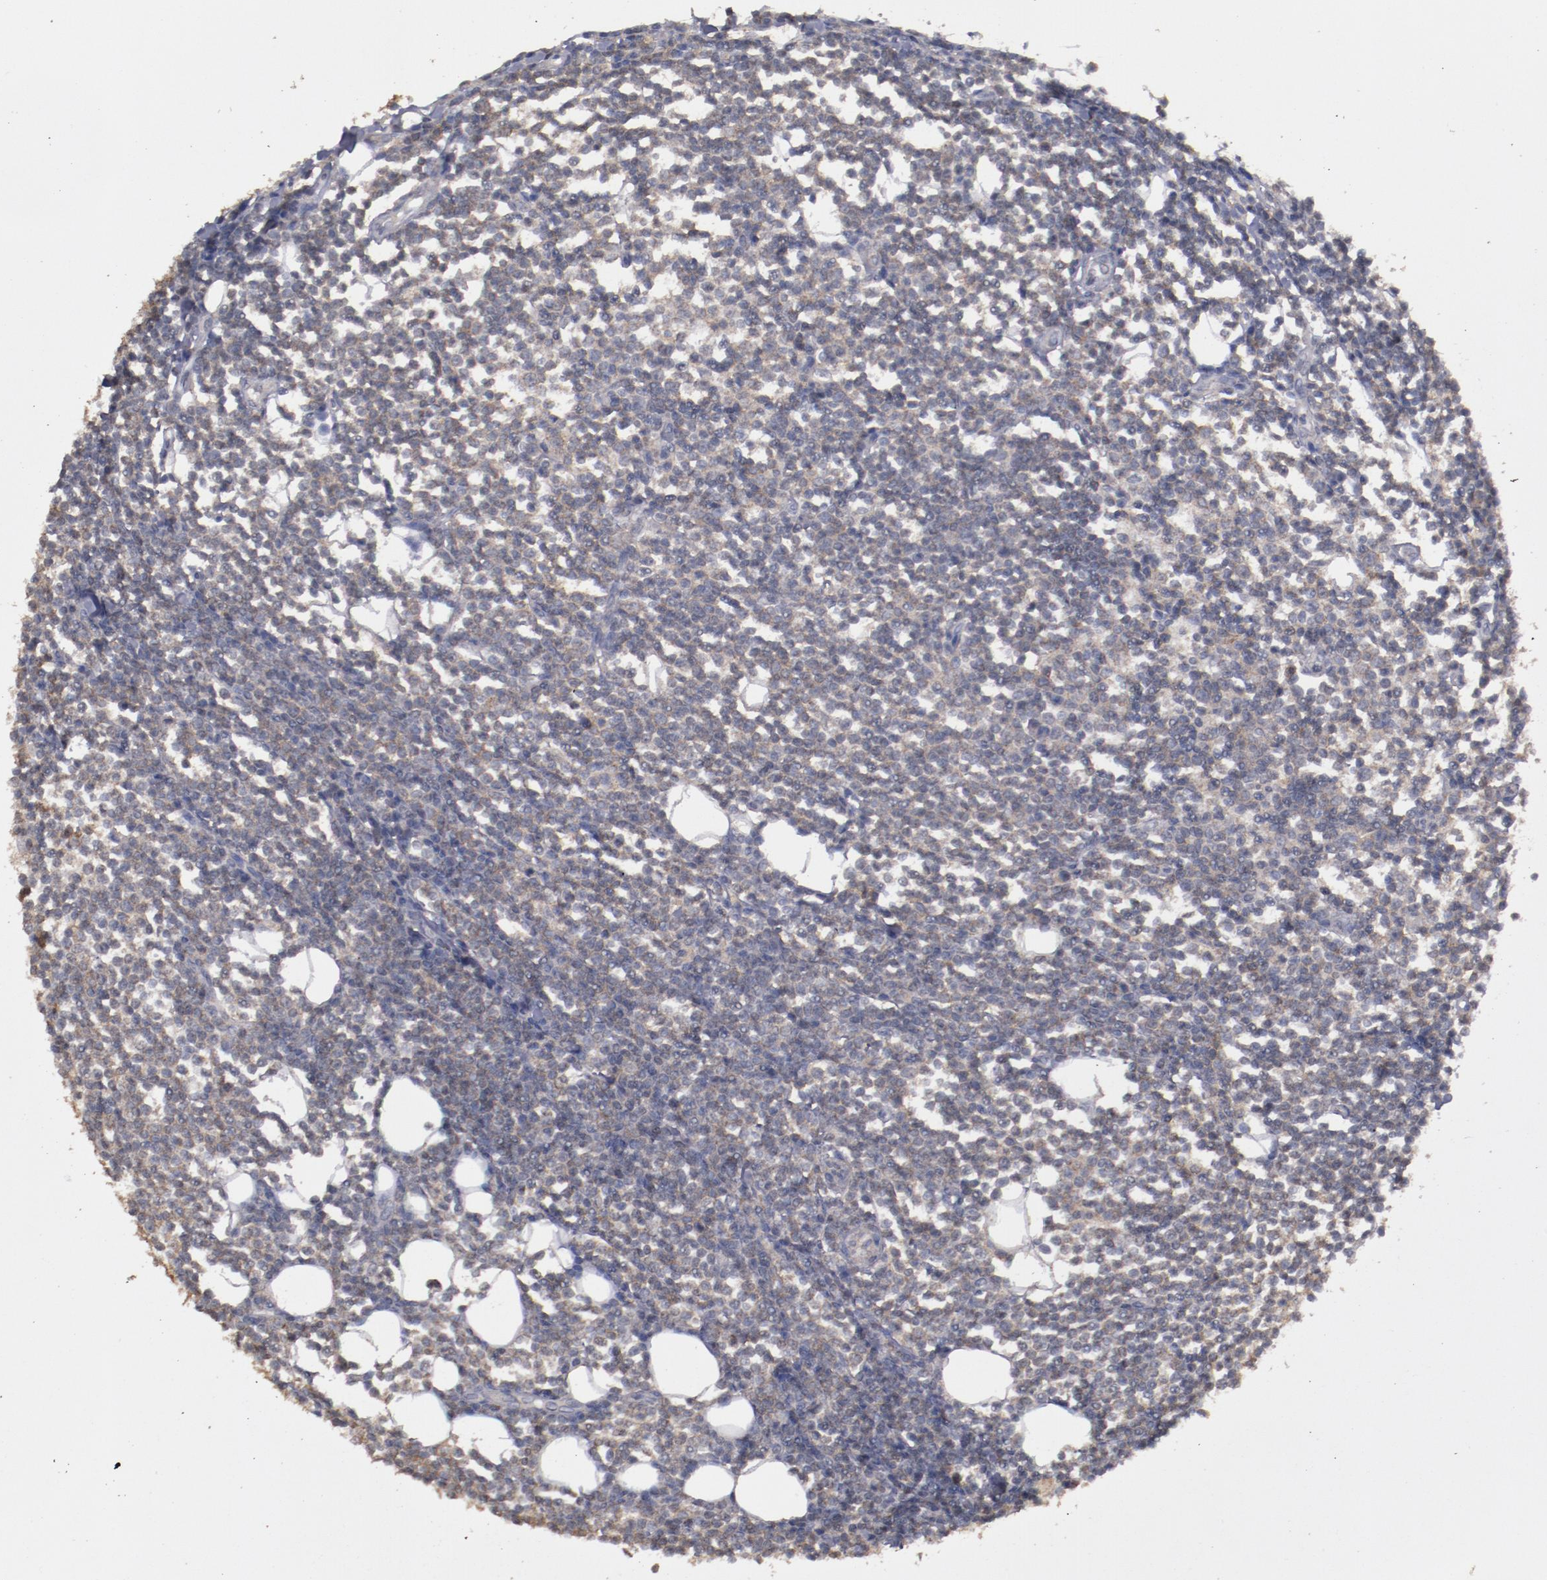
{"staining": {"intensity": "weak", "quantity": "25%-75%", "location": "cytoplasmic/membranous"}, "tissue": "lymphoma", "cell_type": "Tumor cells", "image_type": "cancer", "snomed": [{"axis": "morphology", "description": "Malignant lymphoma, non-Hodgkin's type, Low grade"}, {"axis": "topography", "description": "Soft tissue"}], "caption": "A high-resolution image shows IHC staining of malignant lymphoma, non-Hodgkin's type (low-grade), which exhibits weak cytoplasmic/membranous staining in approximately 25%-75% of tumor cells. Using DAB (3,3'-diaminobenzidine) (brown) and hematoxylin (blue) stains, captured at high magnification using brightfield microscopy.", "gene": "FAT1", "patient": {"sex": "male", "age": 92}}